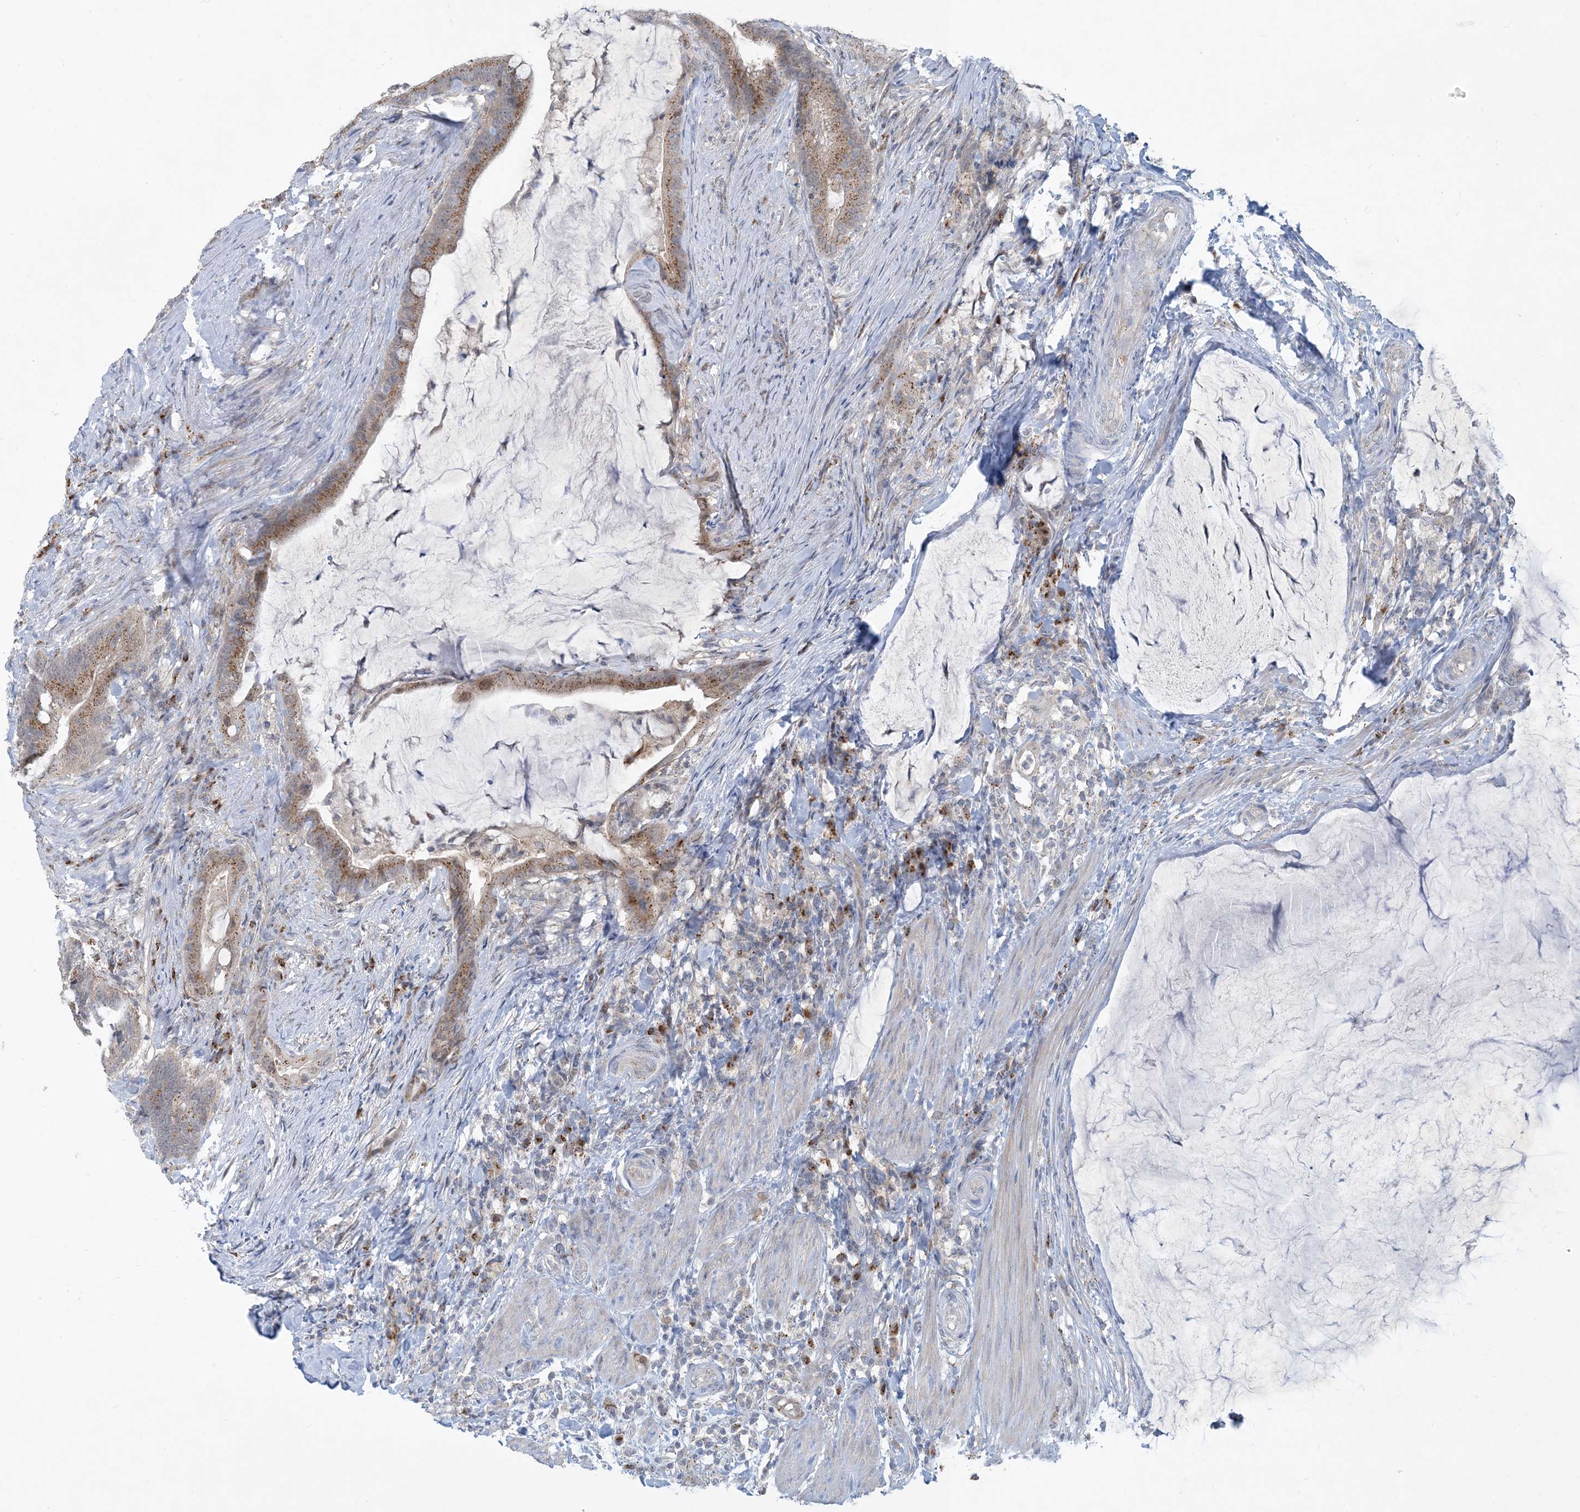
{"staining": {"intensity": "moderate", "quantity": ">75%", "location": "cytoplasmic/membranous"}, "tissue": "colorectal cancer", "cell_type": "Tumor cells", "image_type": "cancer", "snomed": [{"axis": "morphology", "description": "Adenocarcinoma, NOS"}, {"axis": "topography", "description": "Colon"}], "caption": "An IHC histopathology image of neoplastic tissue is shown. Protein staining in brown labels moderate cytoplasmic/membranous positivity in colorectal cancer within tumor cells.", "gene": "CCDC14", "patient": {"sex": "female", "age": 66}}